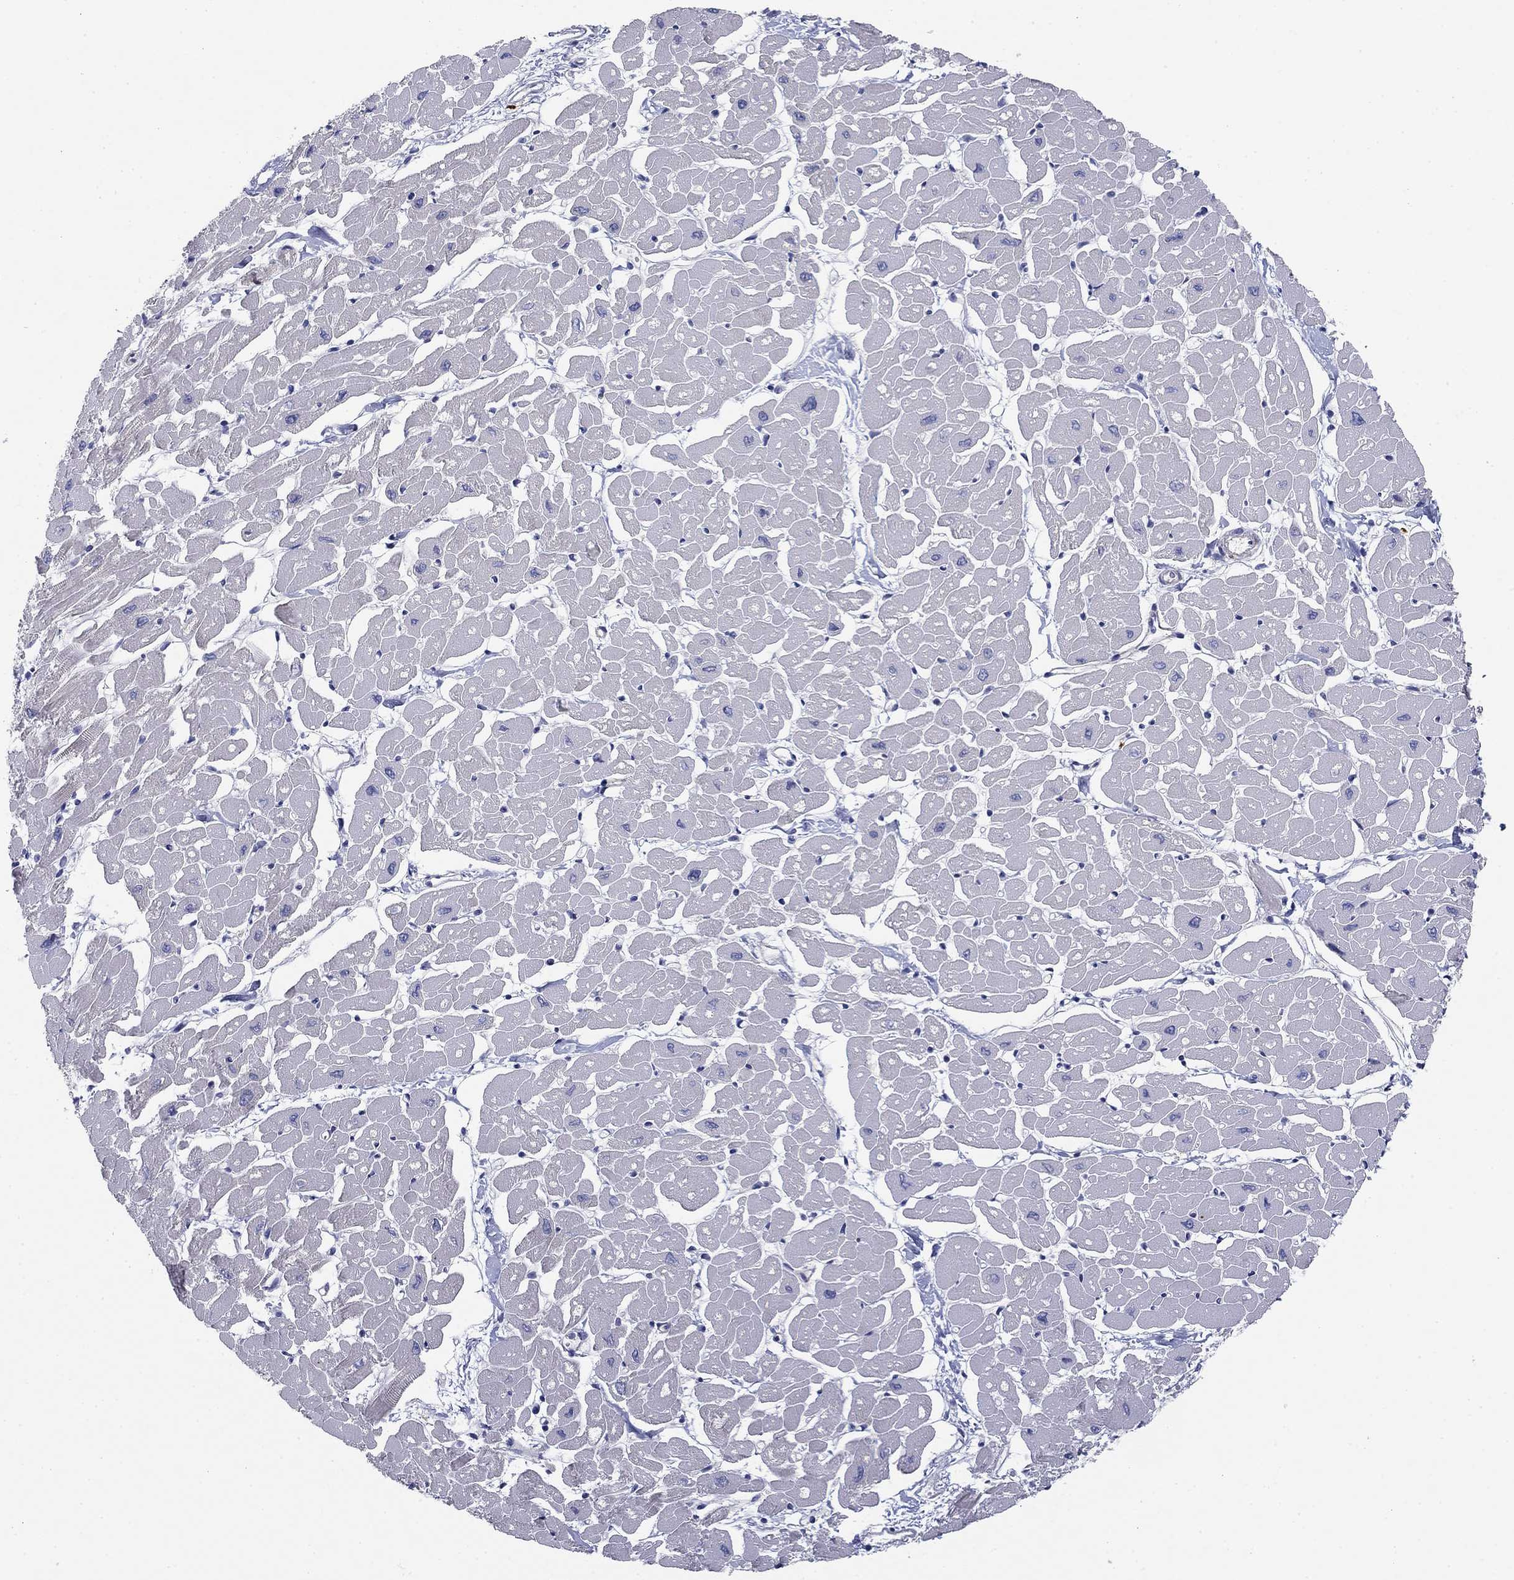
{"staining": {"intensity": "negative", "quantity": "none", "location": "none"}, "tissue": "heart muscle", "cell_type": "Cardiomyocytes", "image_type": "normal", "snomed": [{"axis": "morphology", "description": "Normal tissue, NOS"}, {"axis": "topography", "description": "Heart"}], "caption": "Cardiomyocytes are negative for protein expression in benign human heart muscle. (Immunohistochemistry, brightfield microscopy, high magnification).", "gene": "GRK7", "patient": {"sex": "male", "age": 57}}